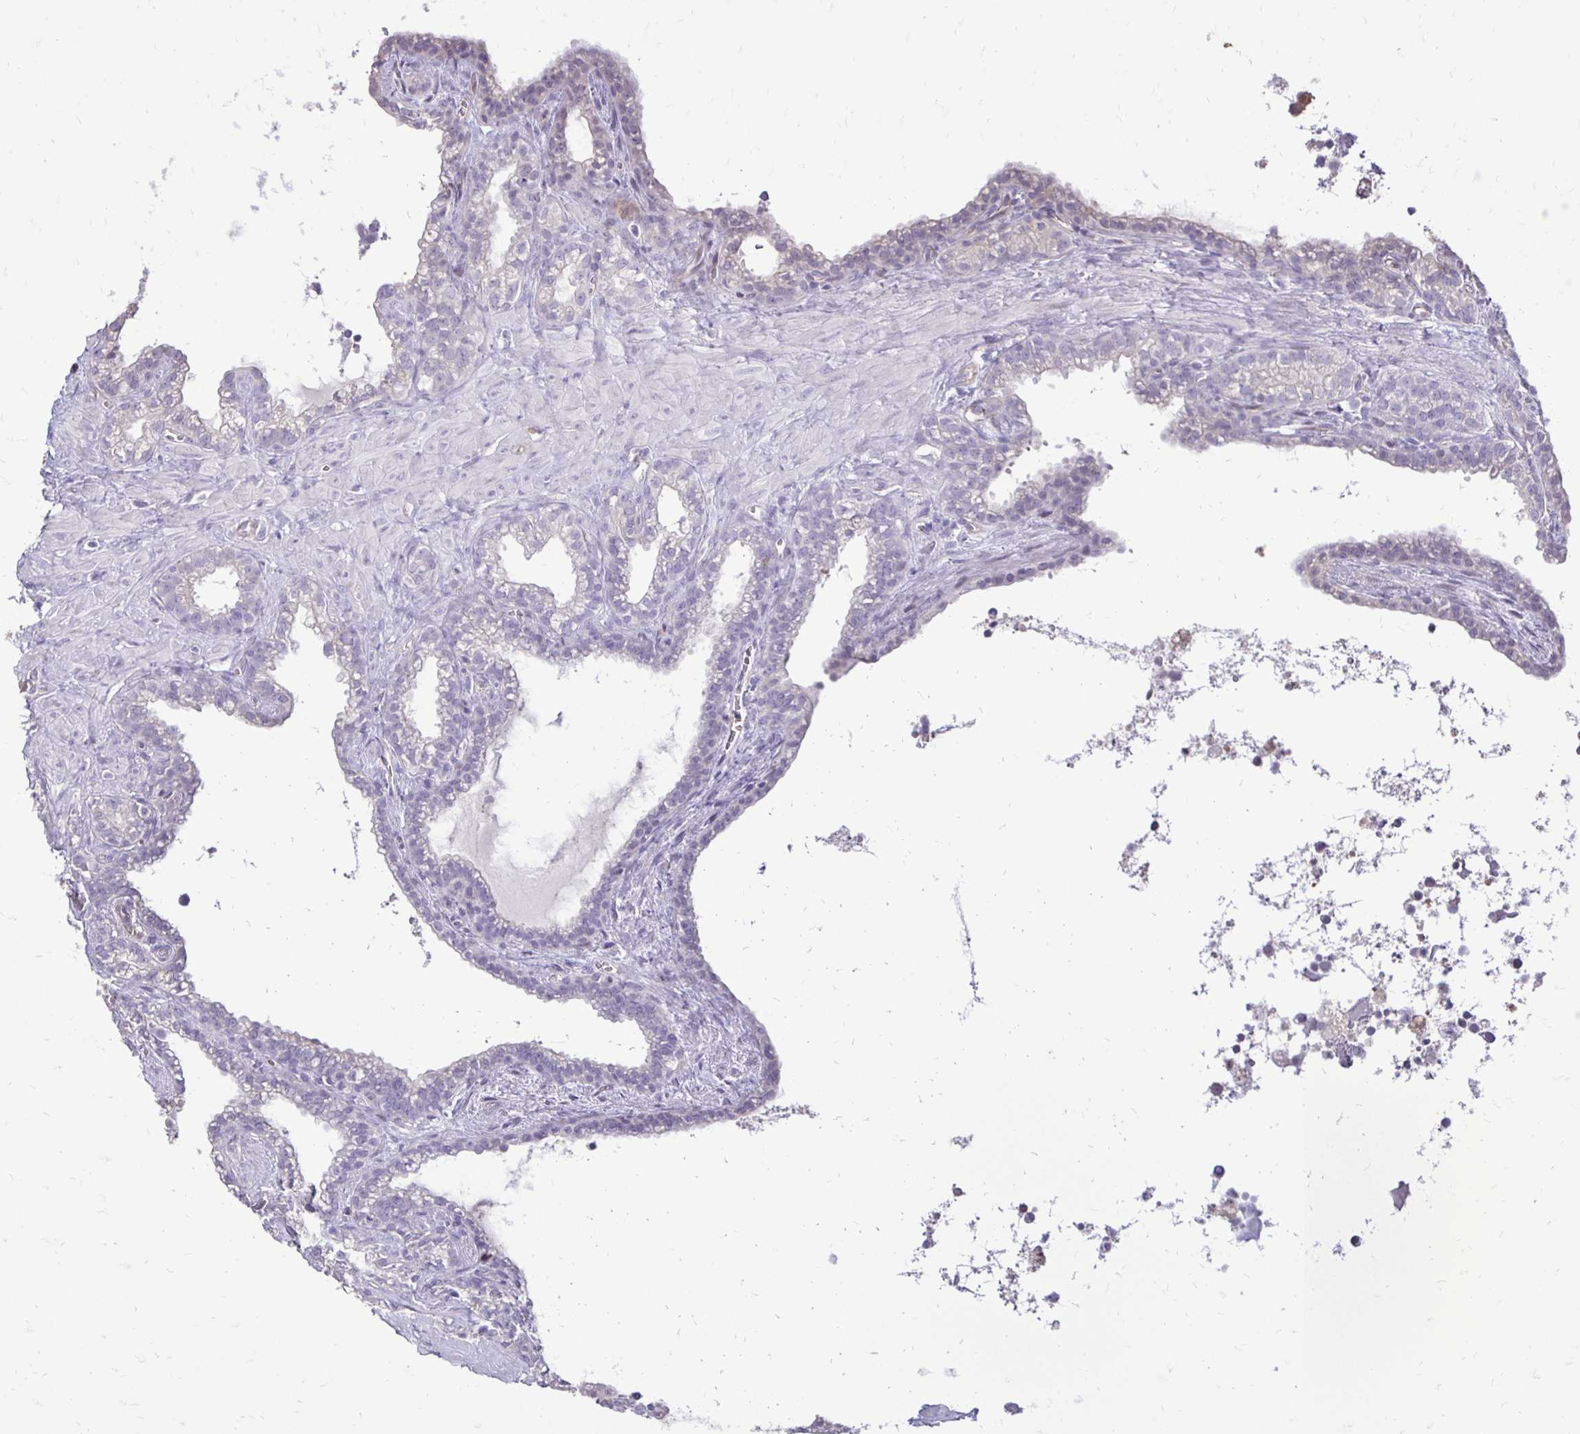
{"staining": {"intensity": "negative", "quantity": "none", "location": "none"}, "tissue": "seminal vesicle", "cell_type": "Glandular cells", "image_type": "normal", "snomed": [{"axis": "morphology", "description": "Normal tissue, NOS"}, {"axis": "topography", "description": "Seminal veicle"}], "caption": "High power microscopy photomicrograph of an immunohistochemistry micrograph of normal seminal vesicle, revealing no significant positivity in glandular cells. (DAB (3,3'-diaminobenzidine) IHC with hematoxylin counter stain).", "gene": "GAS2", "patient": {"sex": "male", "age": 76}}